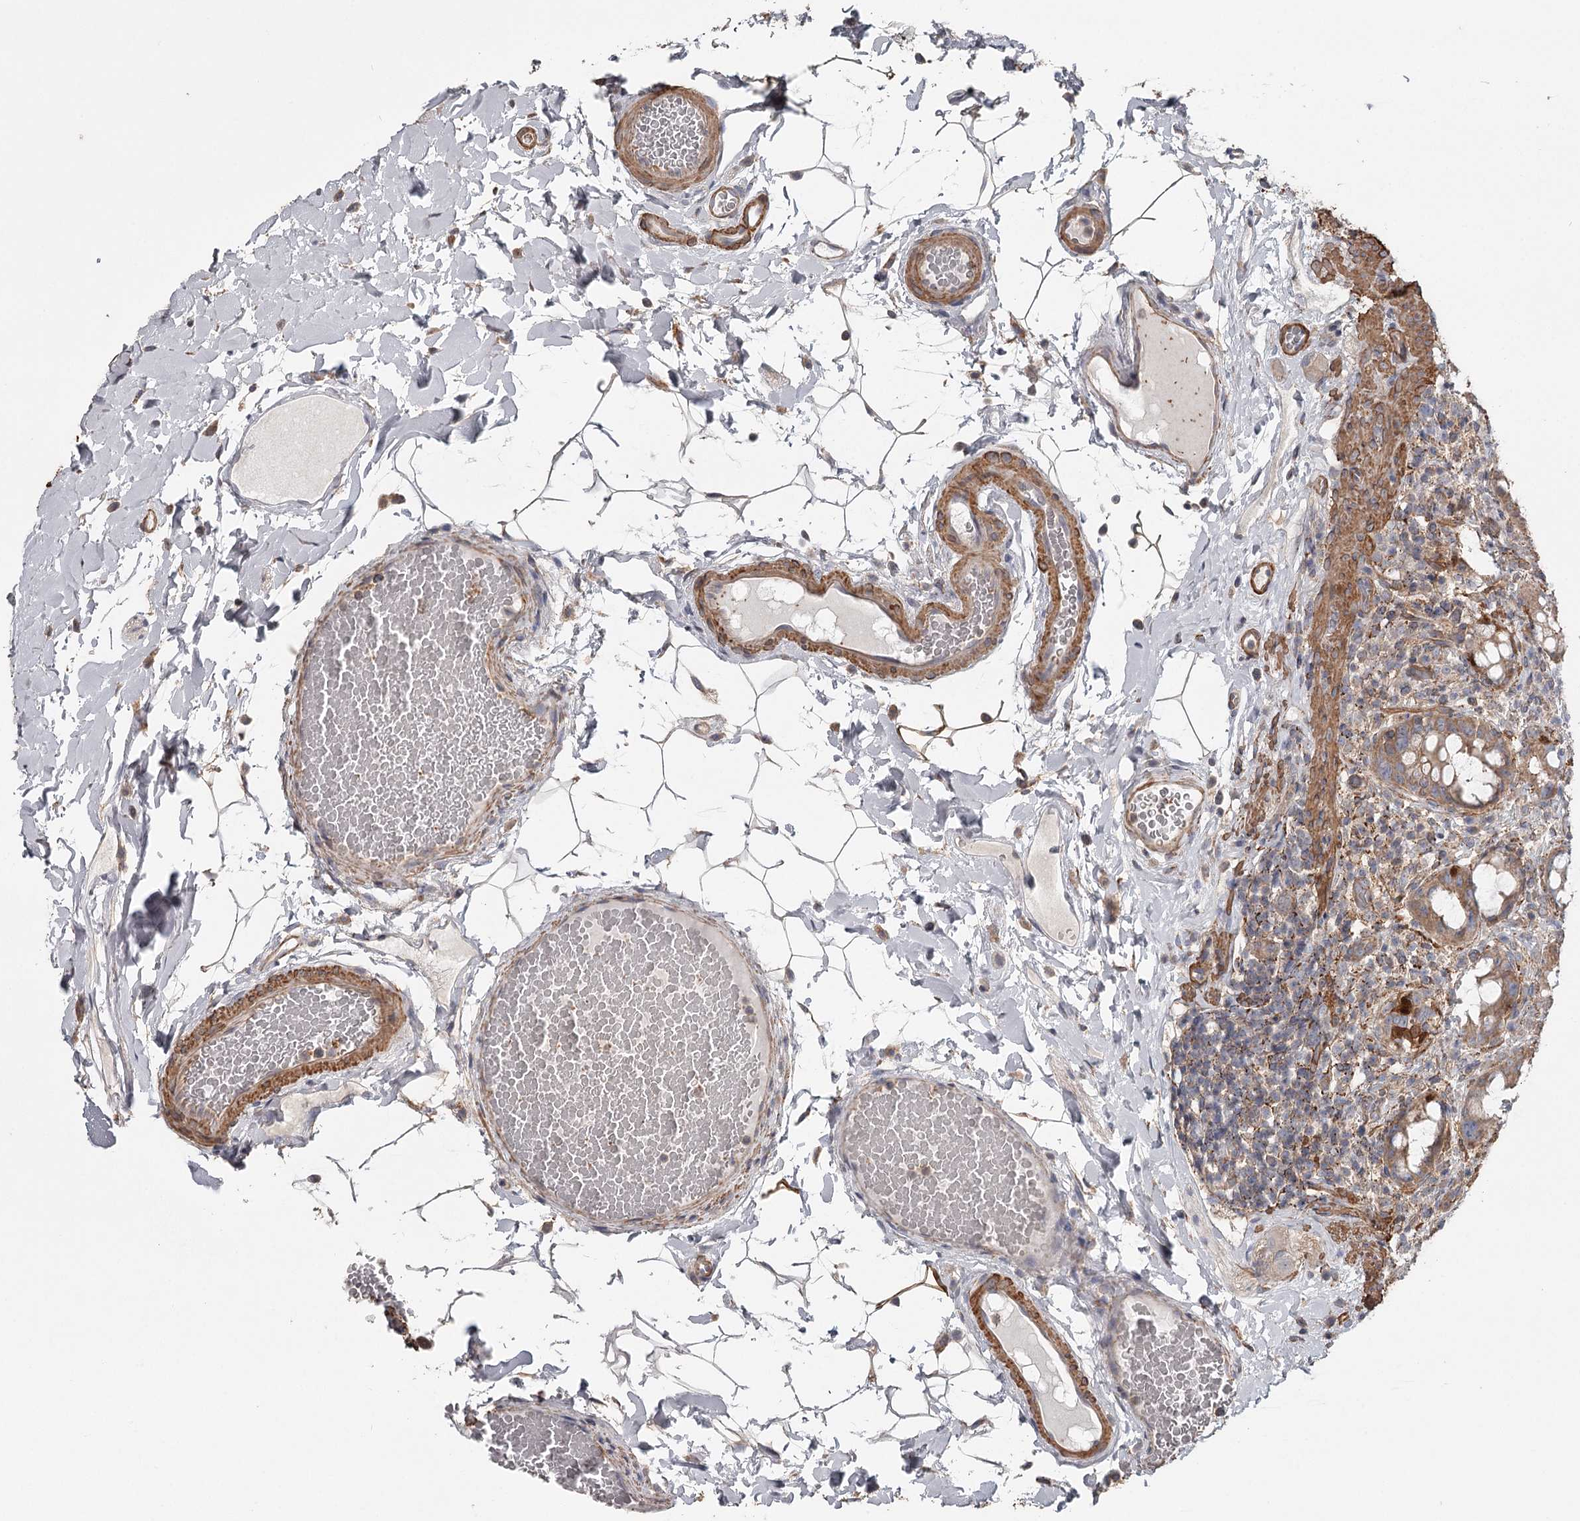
{"staining": {"intensity": "weak", "quantity": ">75%", "location": "cytoplasmic/membranous"}, "tissue": "rectum", "cell_type": "Glandular cells", "image_type": "normal", "snomed": [{"axis": "morphology", "description": "Normal tissue, NOS"}, {"axis": "topography", "description": "Rectum"}], "caption": "Rectum stained with immunohistochemistry shows weak cytoplasmic/membranous staining in approximately >75% of glandular cells. Nuclei are stained in blue.", "gene": "DHRS9", "patient": {"sex": "female", "age": 57}}